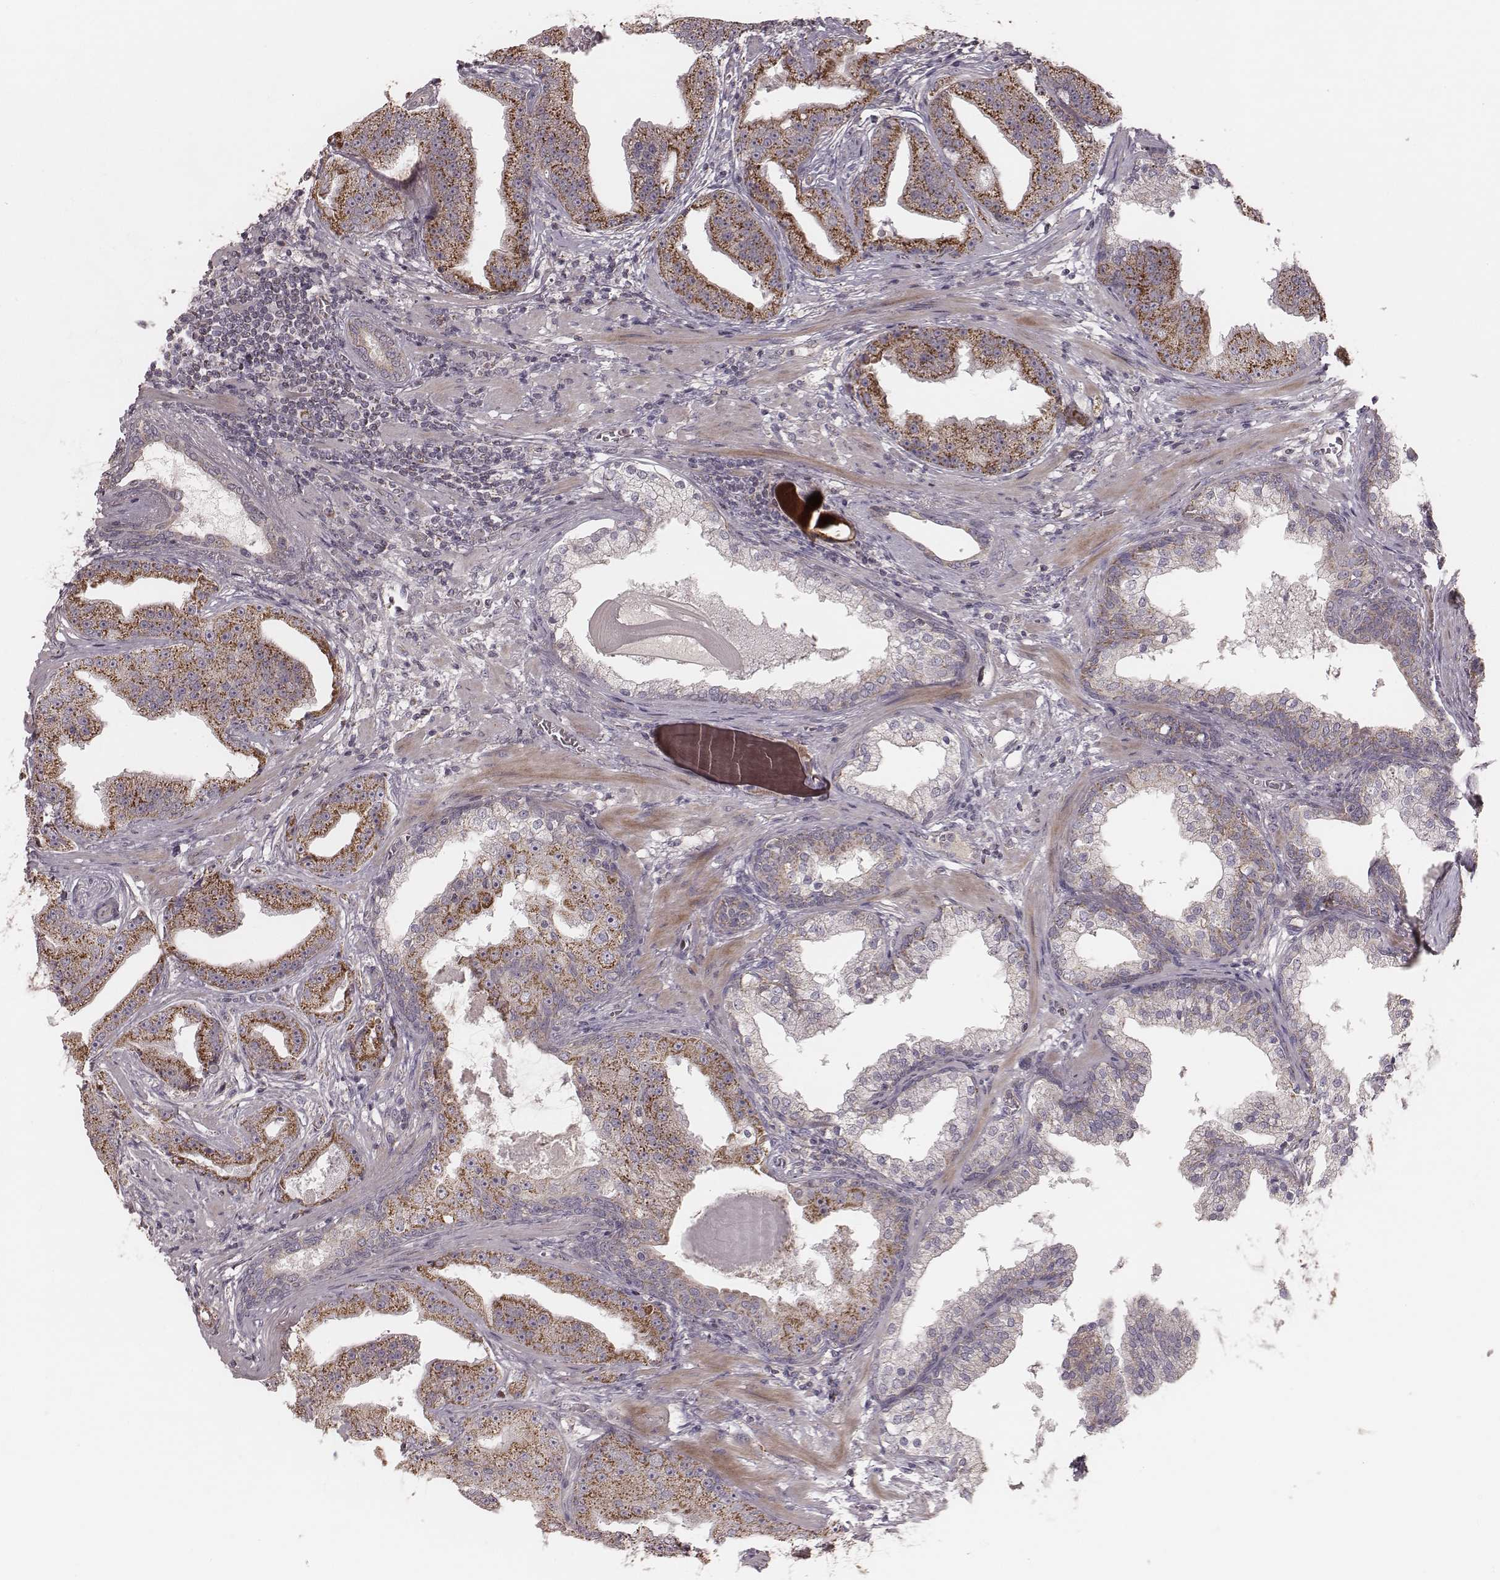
{"staining": {"intensity": "strong", "quantity": "25%-75%", "location": "cytoplasmic/membranous"}, "tissue": "prostate cancer", "cell_type": "Tumor cells", "image_type": "cancer", "snomed": [{"axis": "morphology", "description": "Adenocarcinoma, Low grade"}, {"axis": "topography", "description": "Prostate"}], "caption": "The histopathology image reveals staining of prostate adenocarcinoma (low-grade), revealing strong cytoplasmic/membranous protein staining (brown color) within tumor cells.", "gene": "MRPS27", "patient": {"sex": "male", "age": 62}}